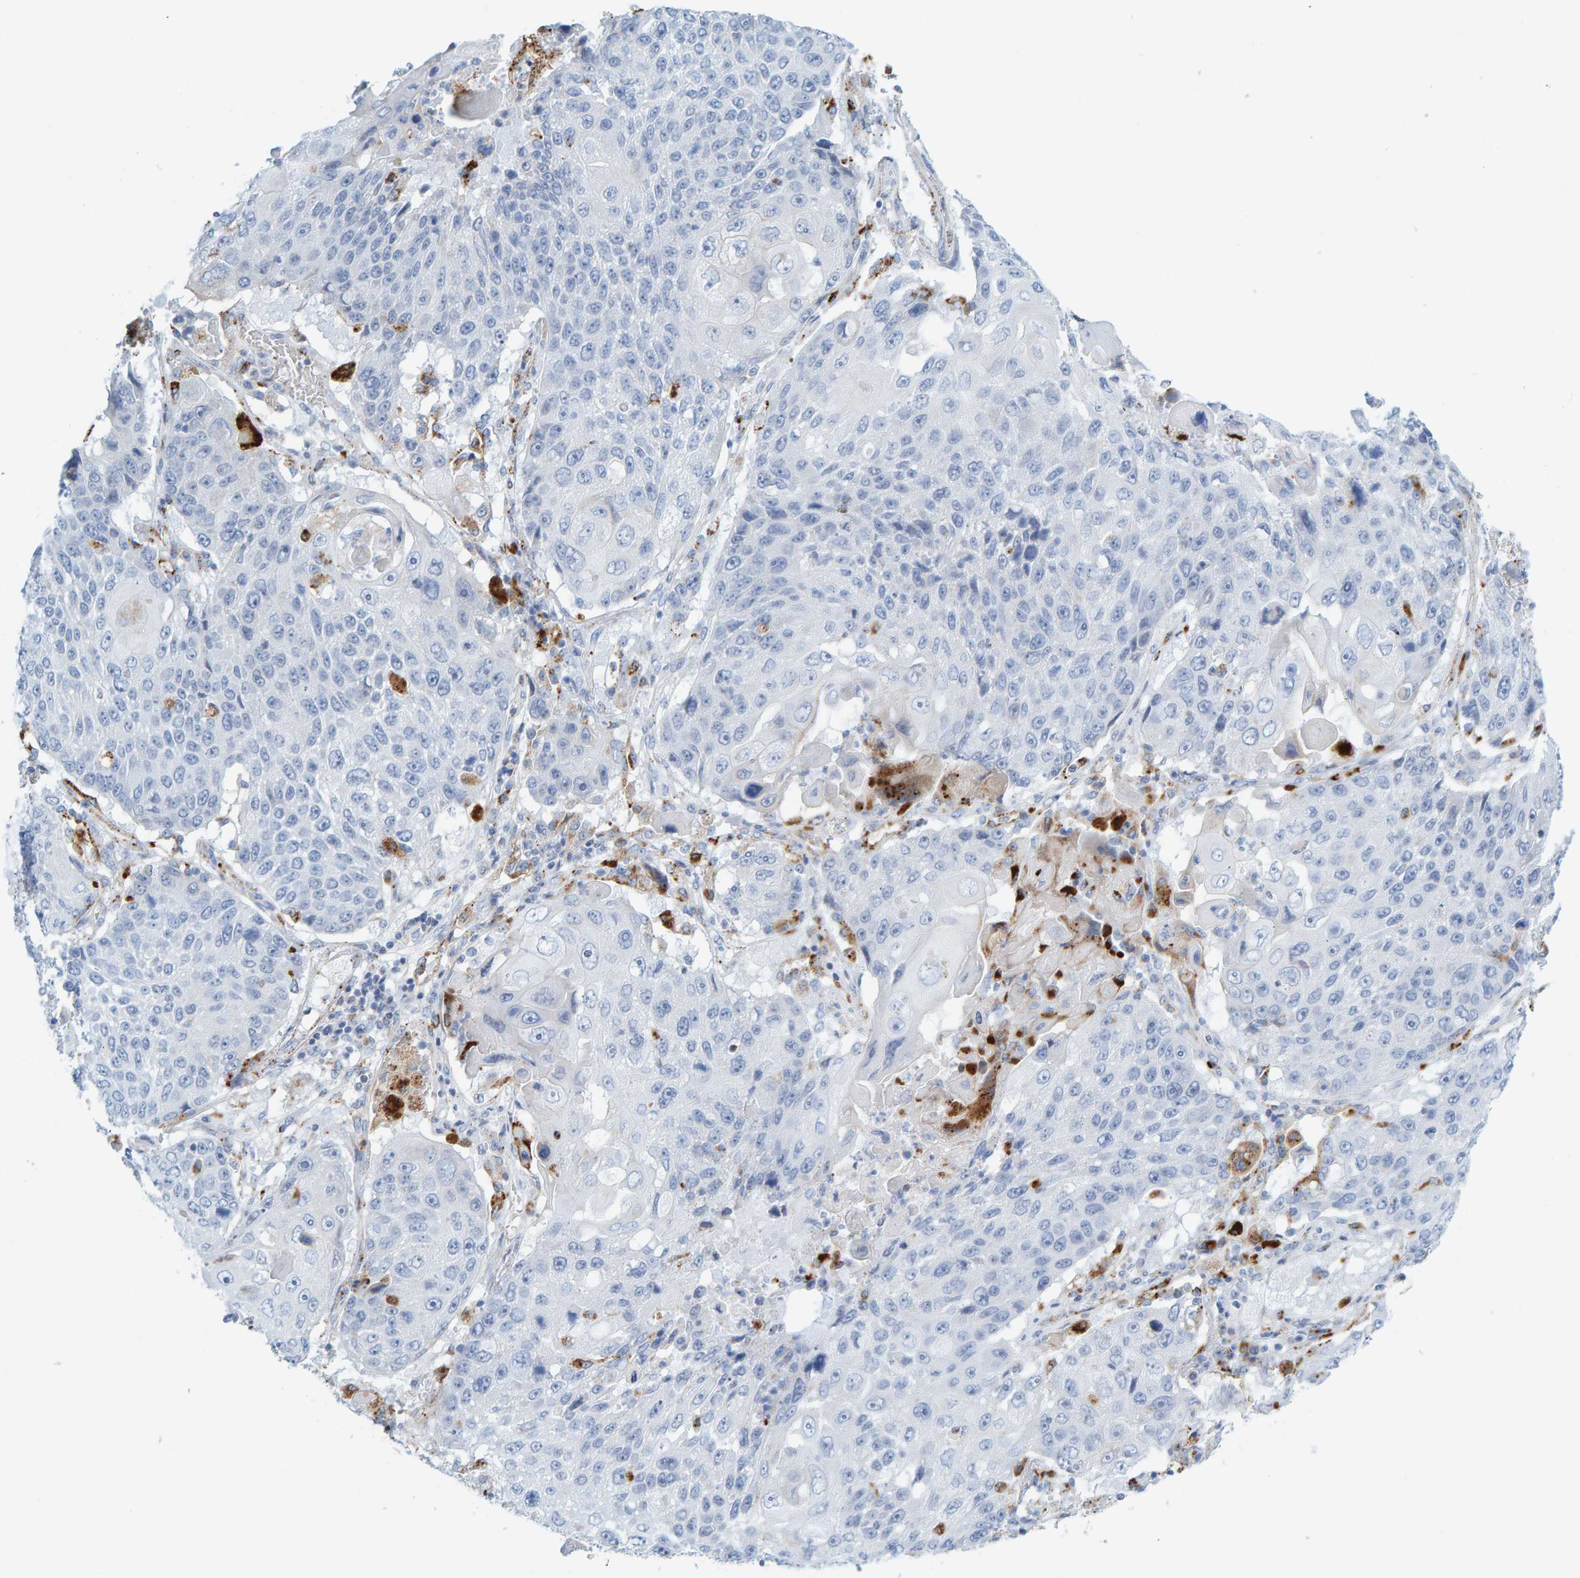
{"staining": {"intensity": "negative", "quantity": "none", "location": "none"}, "tissue": "lung cancer", "cell_type": "Tumor cells", "image_type": "cancer", "snomed": [{"axis": "morphology", "description": "Squamous cell carcinoma, NOS"}, {"axis": "topography", "description": "Lung"}], "caption": "Protein analysis of lung squamous cell carcinoma shows no significant expression in tumor cells.", "gene": "BIN3", "patient": {"sex": "male", "age": 61}}